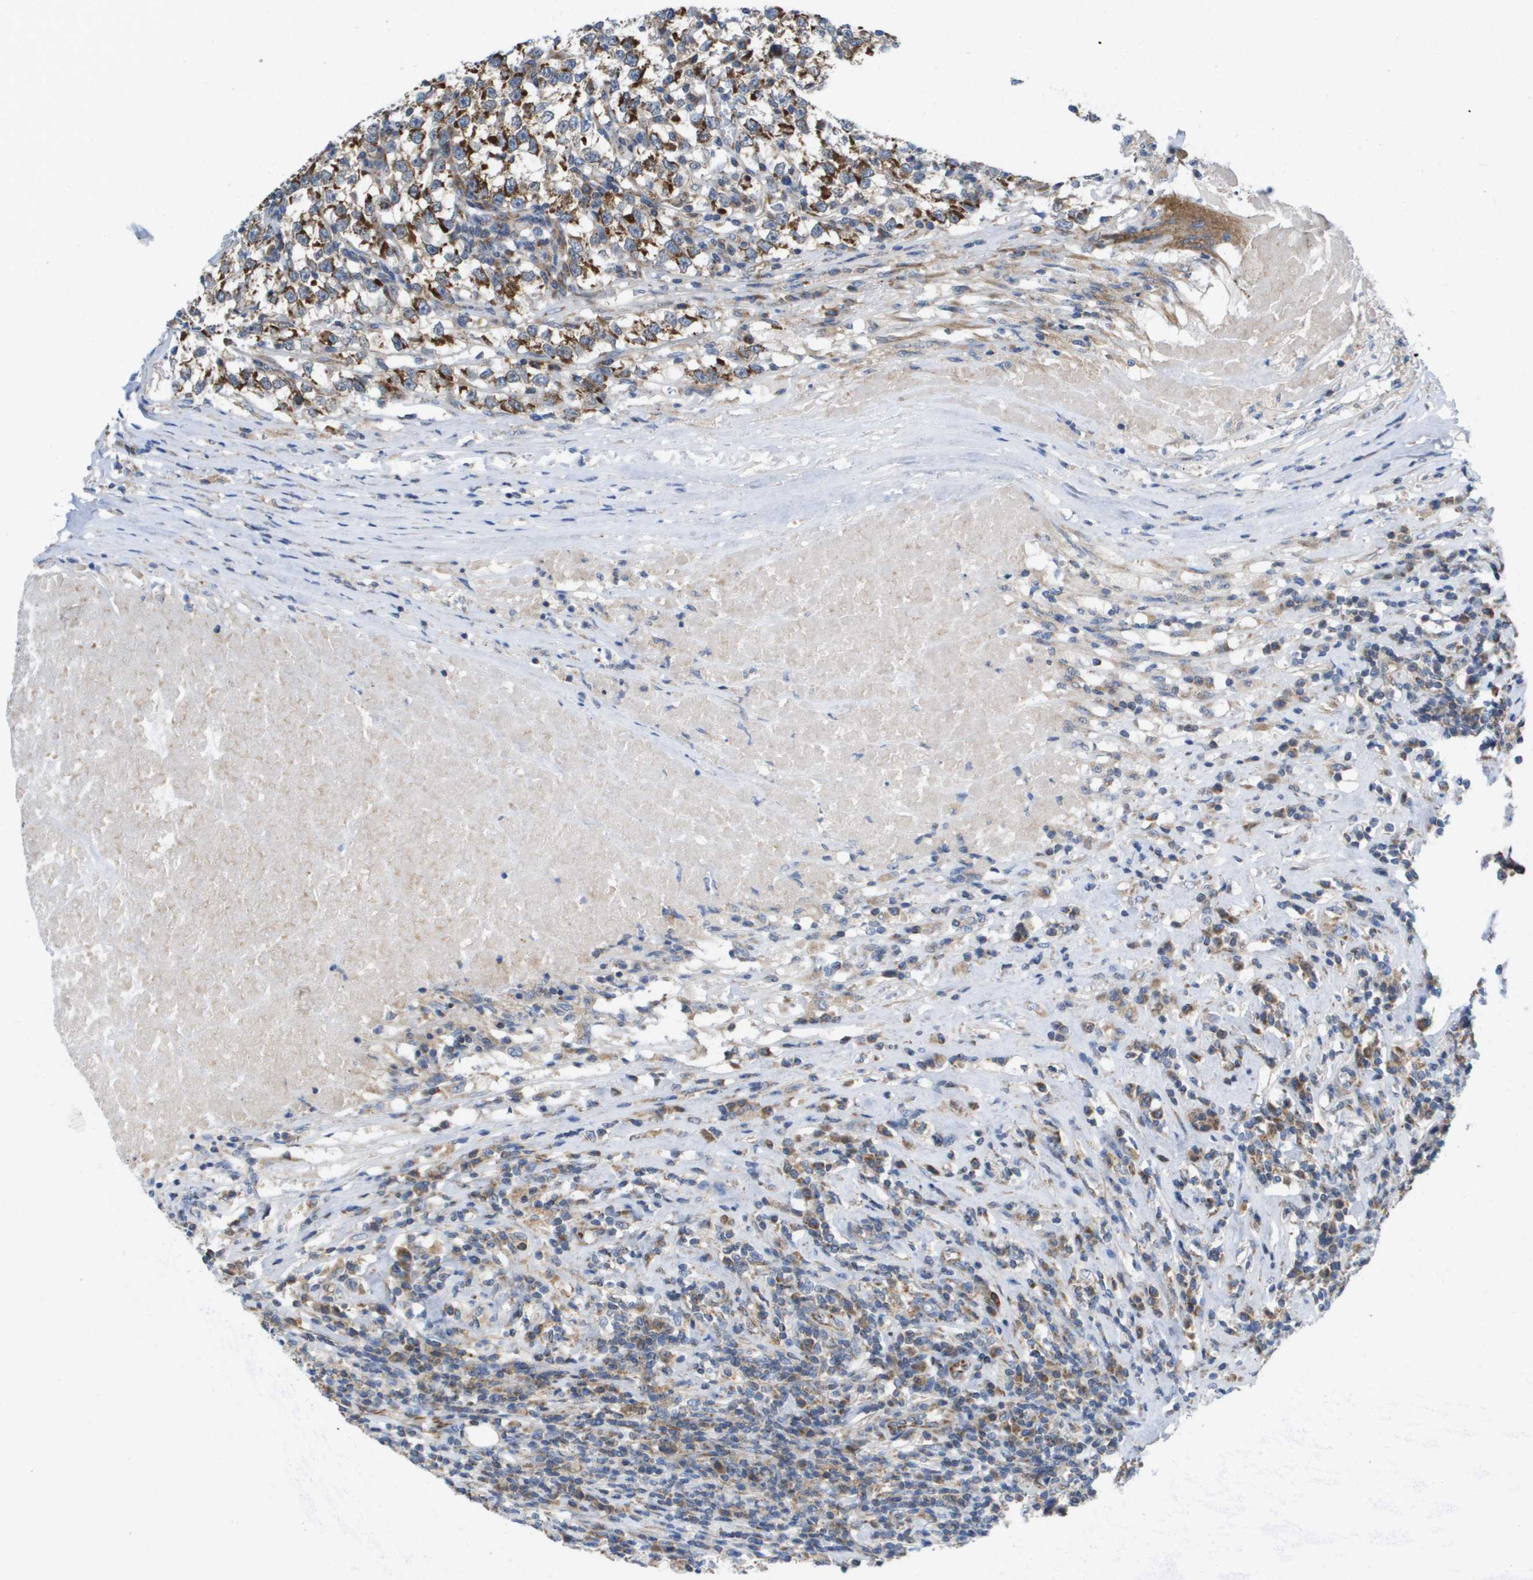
{"staining": {"intensity": "moderate", "quantity": ">75%", "location": "cytoplasmic/membranous"}, "tissue": "testis cancer", "cell_type": "Tumor cells", "image_type": "cancer", "snomed": [{"axis": "morphology", "description": "Normal tissue, NOS"}, {"axis": "morphology", "description": "Seminoma, NOS"}, {"axis": "topography", "description": "Testis"}], "caption": "Tumor cells exhibit medium levels of moderate cytoplasmic/membranous positivity in approximately >75% of cells in human seminoma (testis).", "gene": "FIS1", "patient": {"sex": "male", "age": 43}}